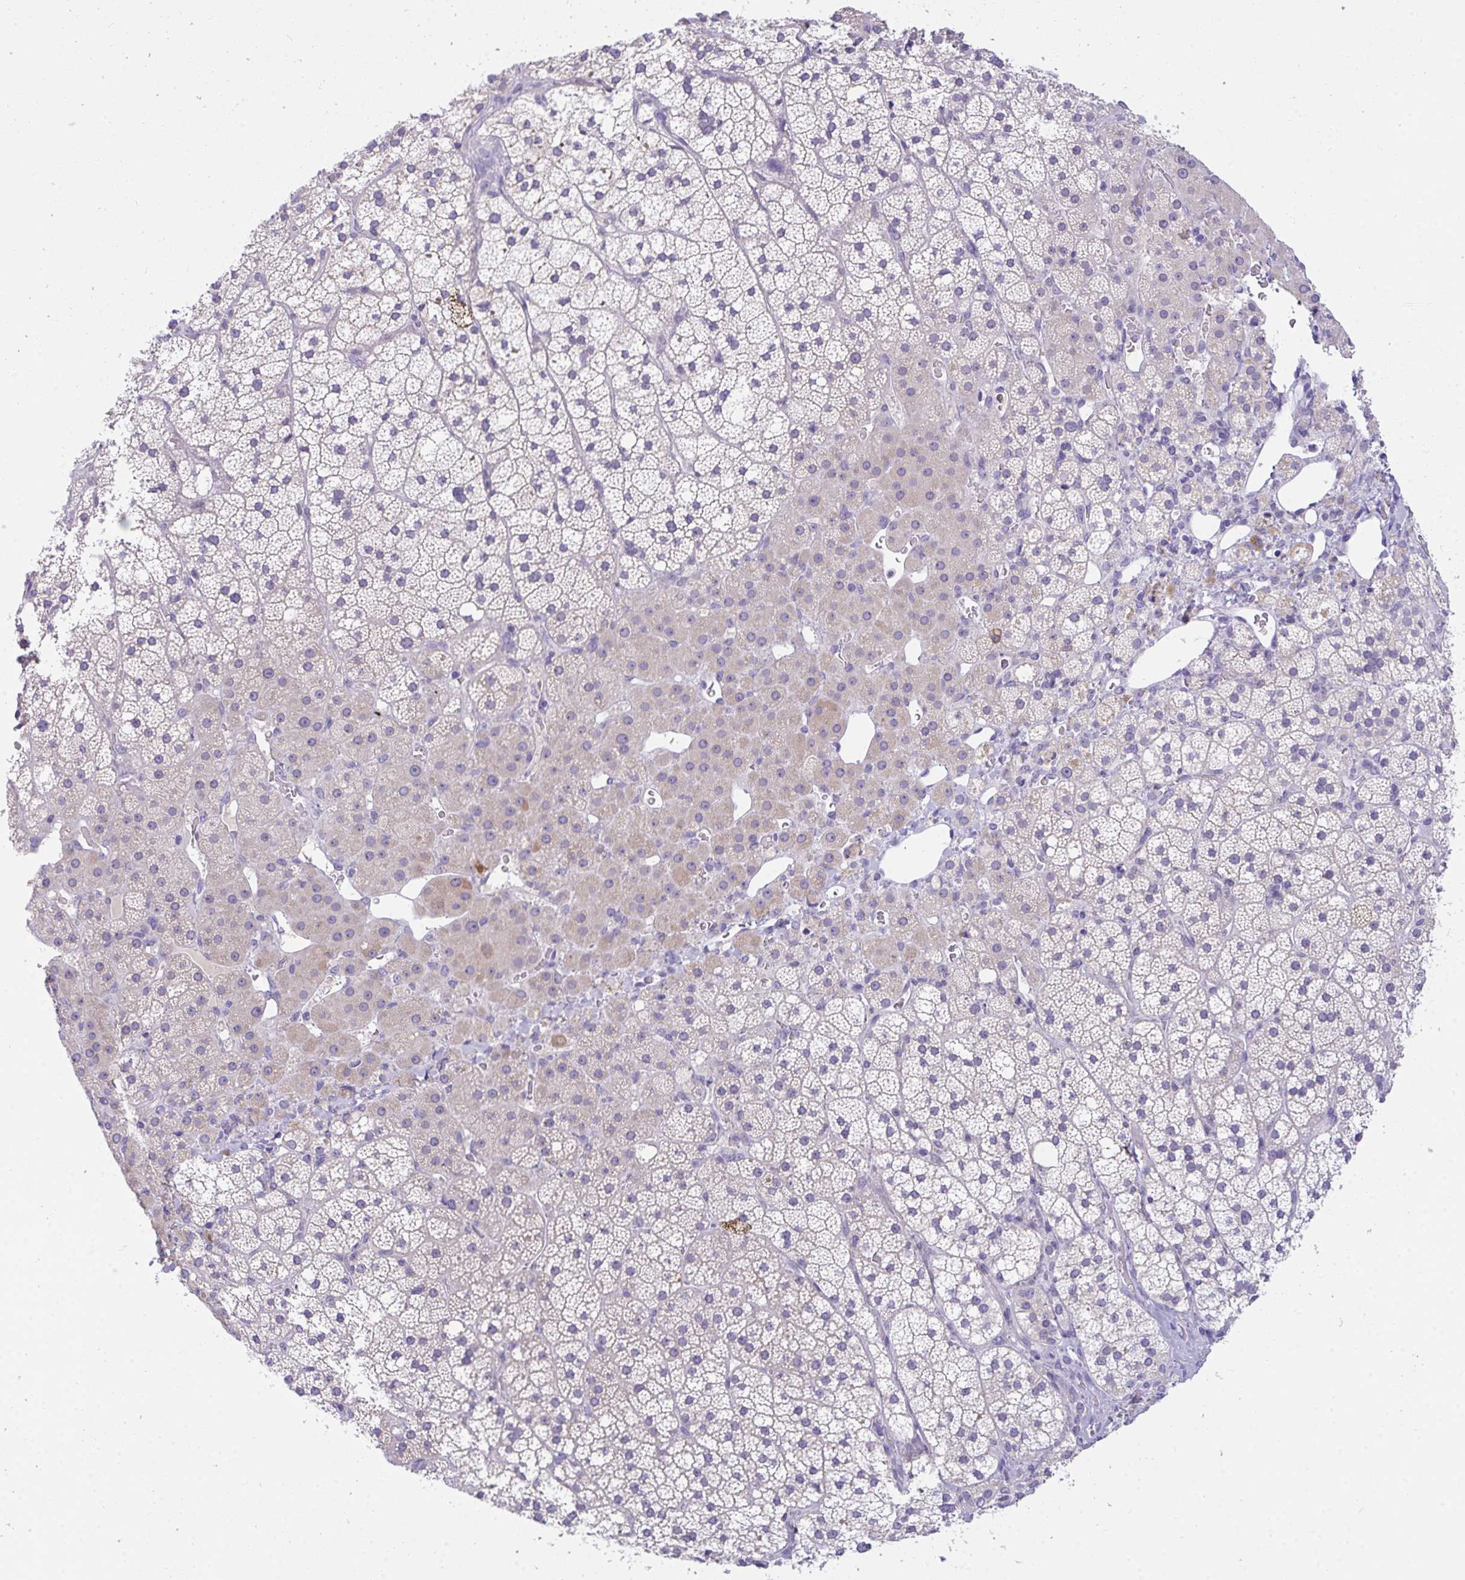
{"staining": {"intensity": "weak", "quantity": "<25%", "location": "cytoplasmic/membranous"}, "tissue": "adrenal gland", "cell_type": "Glandular cells", "image_type": "normal", "snomed": [{"axis": "morphology", "description": "Normal tissue, NOS"}, {"axis": "topography", "description": "Adrenal gland"}], "caption": "Immunohistochemical staining of normal adrenal gland reveals no significant expression in glandular cells.", "gene": "SEMA6B", "patient": {"sex": "male", "age": 53}}